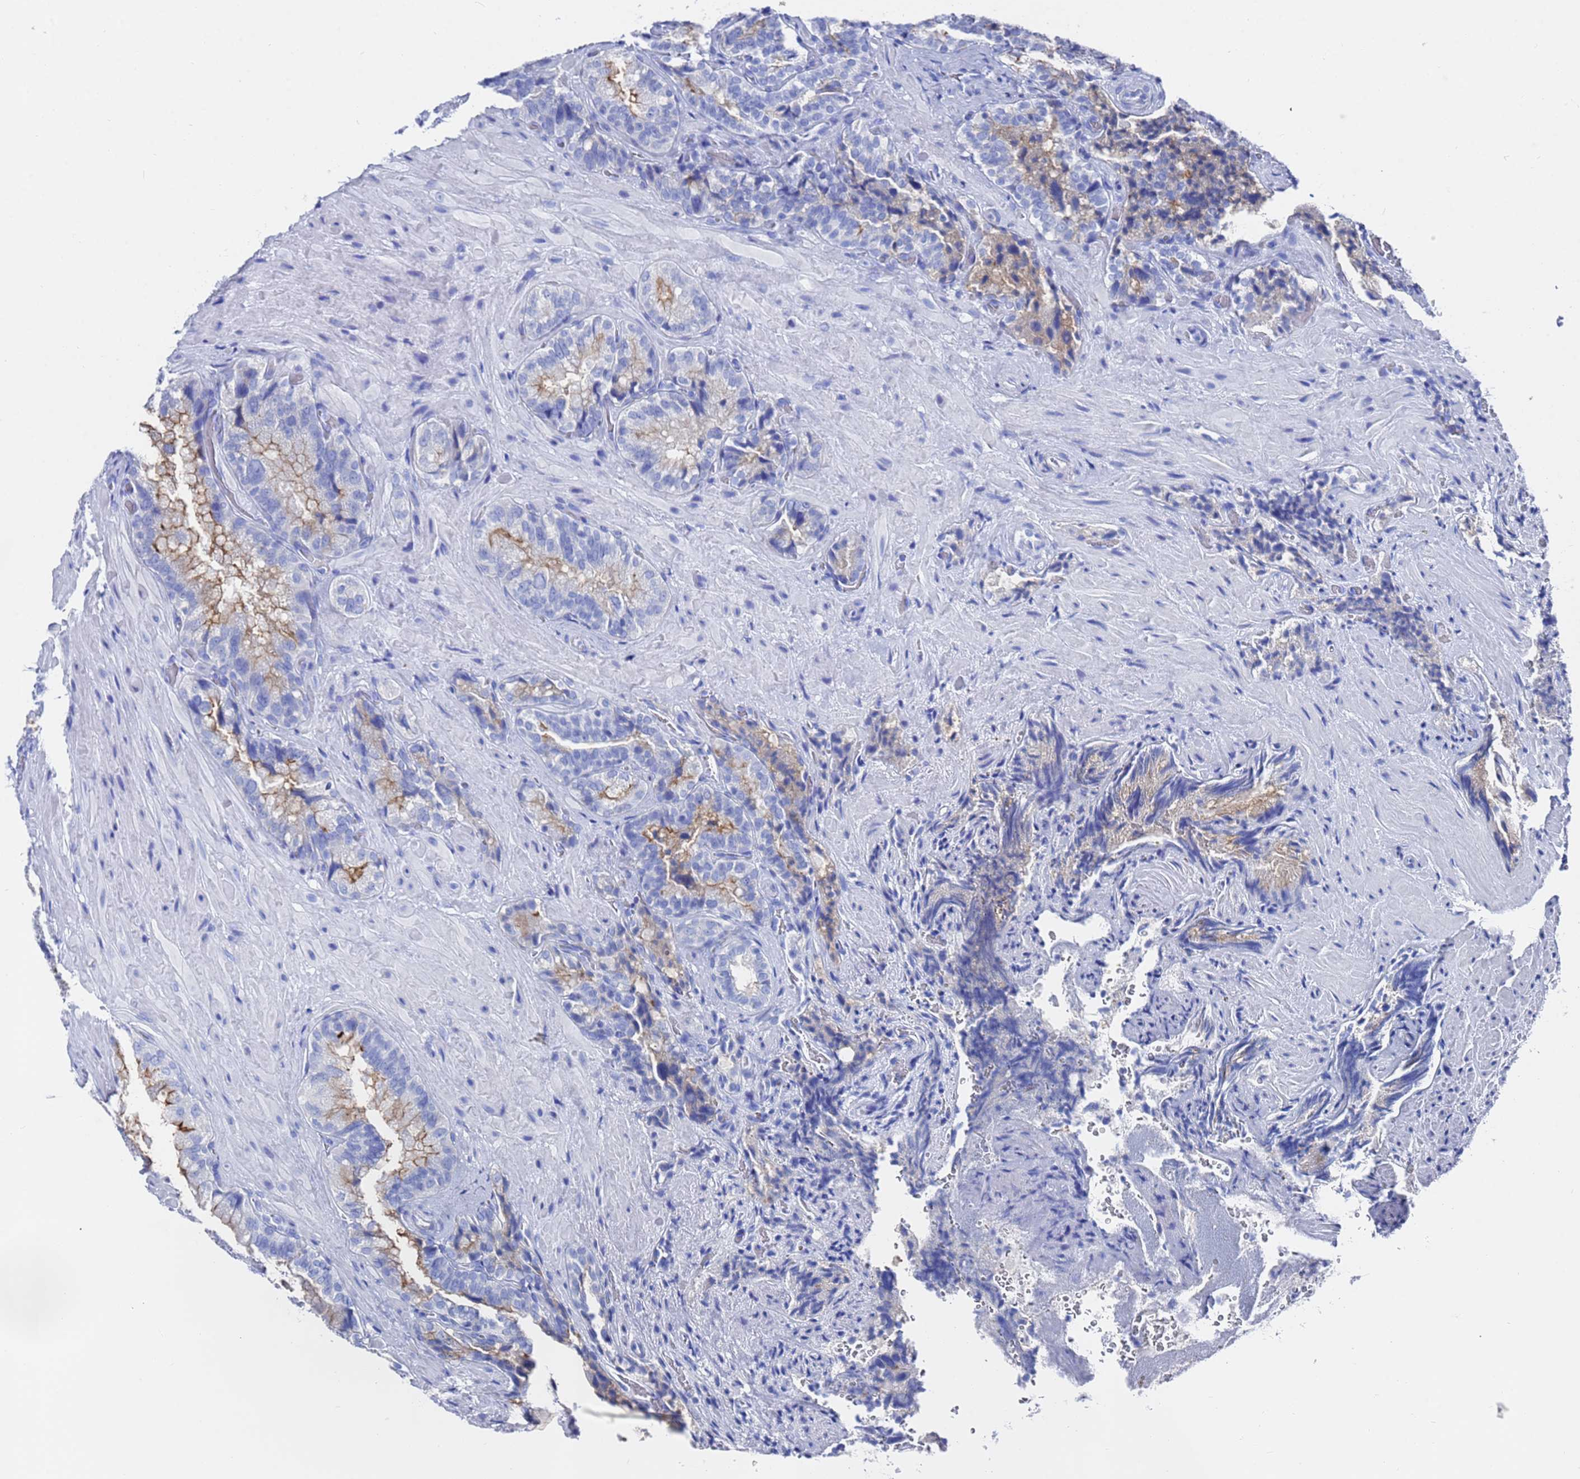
{"staining": {"intensity": "moderate", "quantity": "<25%", "location": "cytoplasmic/membranous"}, "tissue": "seminal vesicle", "cell_type": "Glandular cells", "image_type": "normal", "snomed": [{"axis": "morphology", "description": "Normal tissue, NOS"}, {"axis": "topography", "description": "Prostate and seminal vesicle, NOS"}, {"axis": "topography", "description": "Prostate"}, {"axis": "topography", "description": "Seminal veicle"}], "caption": "Immunohistochemistry (DAB (3,3'-diaminobenzidine)) staining of normal seminal vesicle reveals moderate cytoplasmic/membranous protein expression in about <25% of glandular cells.", "gene": "GGT1", "patient": {"sex": "male", "age": 67}}